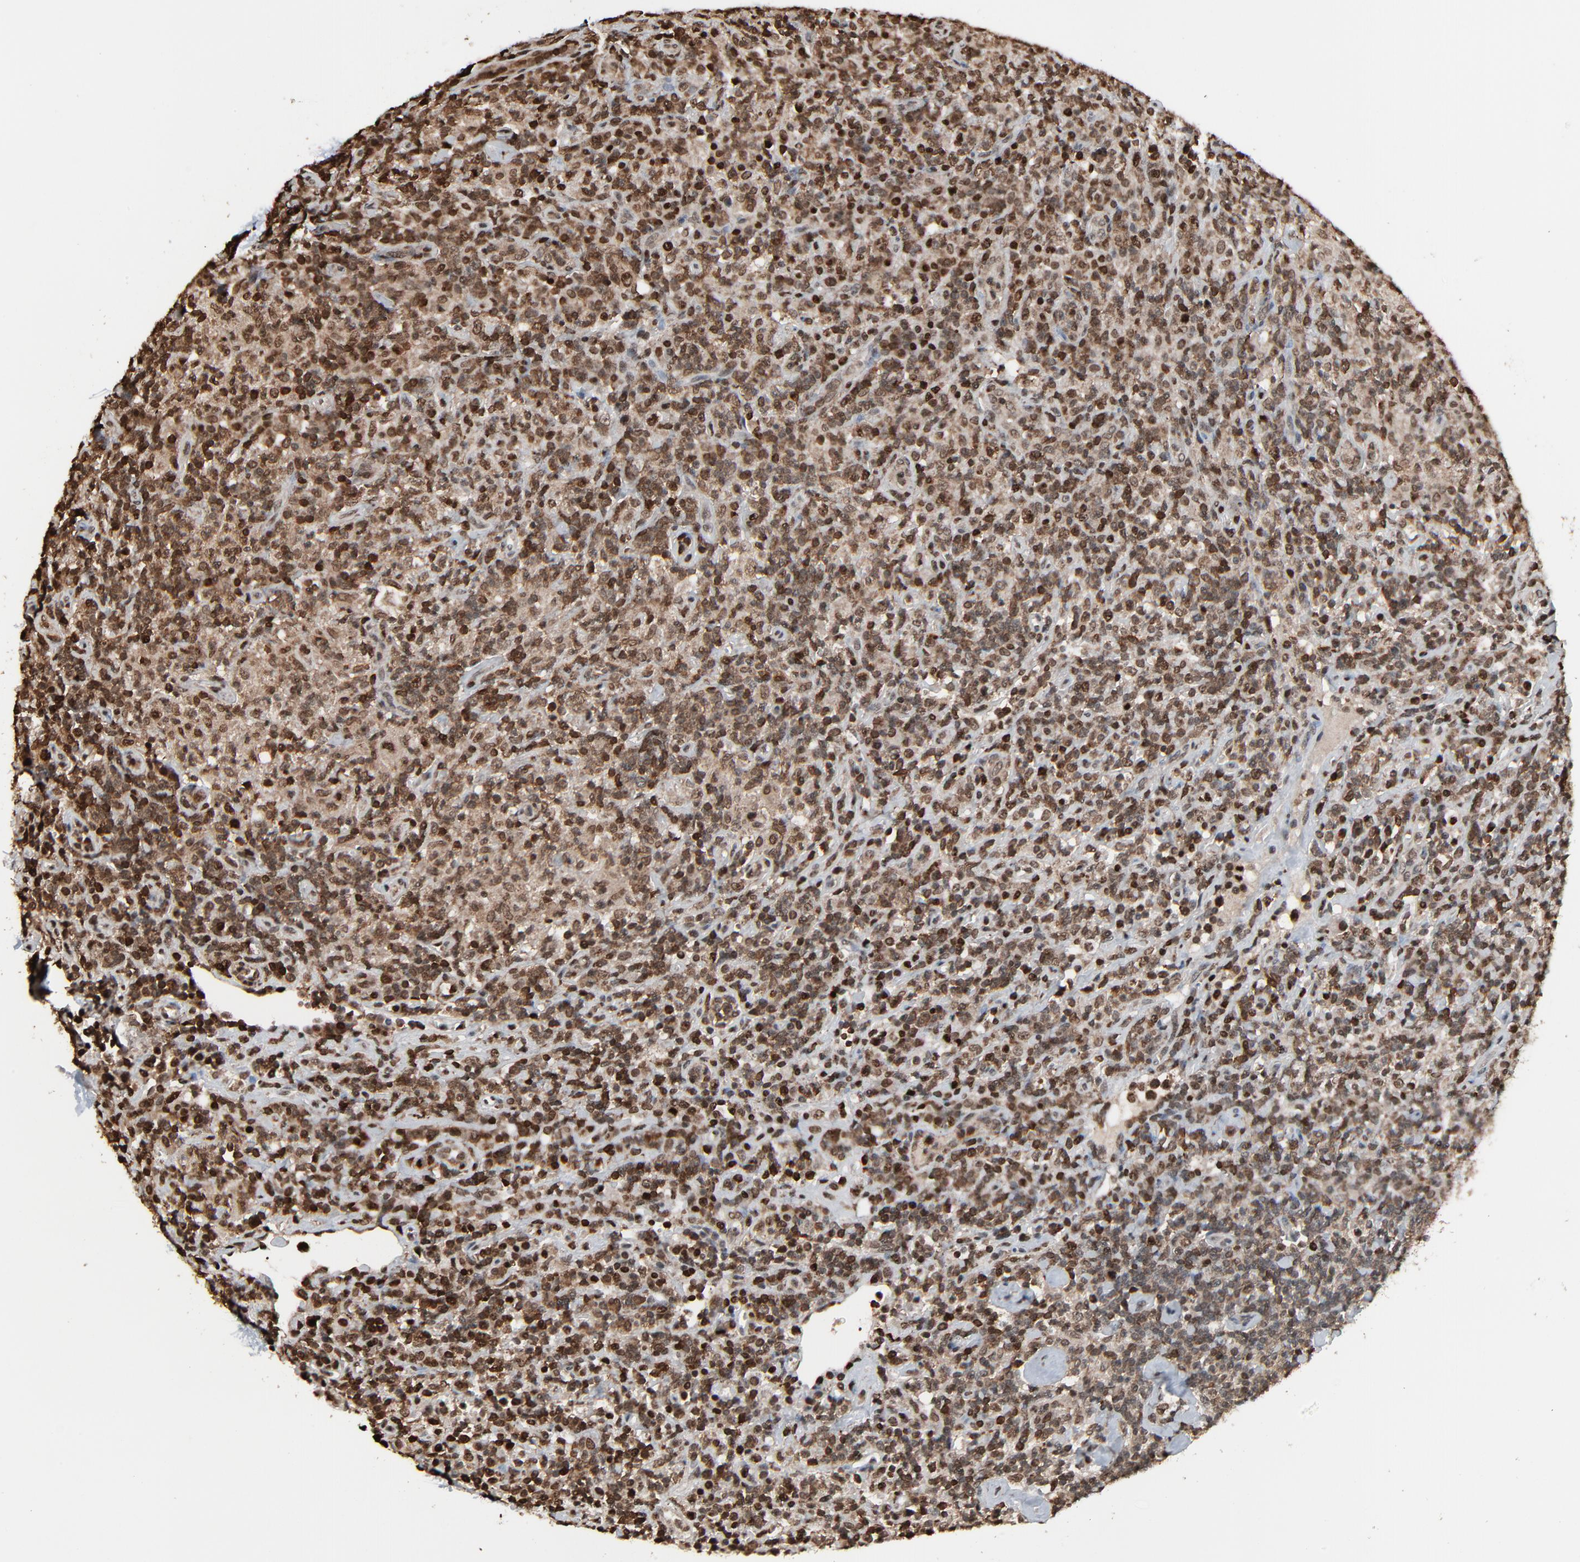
{"staining": {"intensity": "strong", "quantity": ">75%", "location": "nuclear"}, "tissue": "lymphoma", "cell_type": "Tumor cells", "image_type": "cancer", "snomed": [{"axis": "morphology", "description": "Hodgkin's disease, NOS"}, {"axis": "topography", "description": "Lymph node"}], "caption": "Protein expression analysis of Hodgkin's disease displays strong nuclear positivity in approximately >75% of tumor cells. The staining was performed using DAB, with brown indicating positive protein expression. Nuclei are stained blue with hematoxylin.", "gene": "RPS6KA3", "patient": {"sex": "male", "age": 65}}